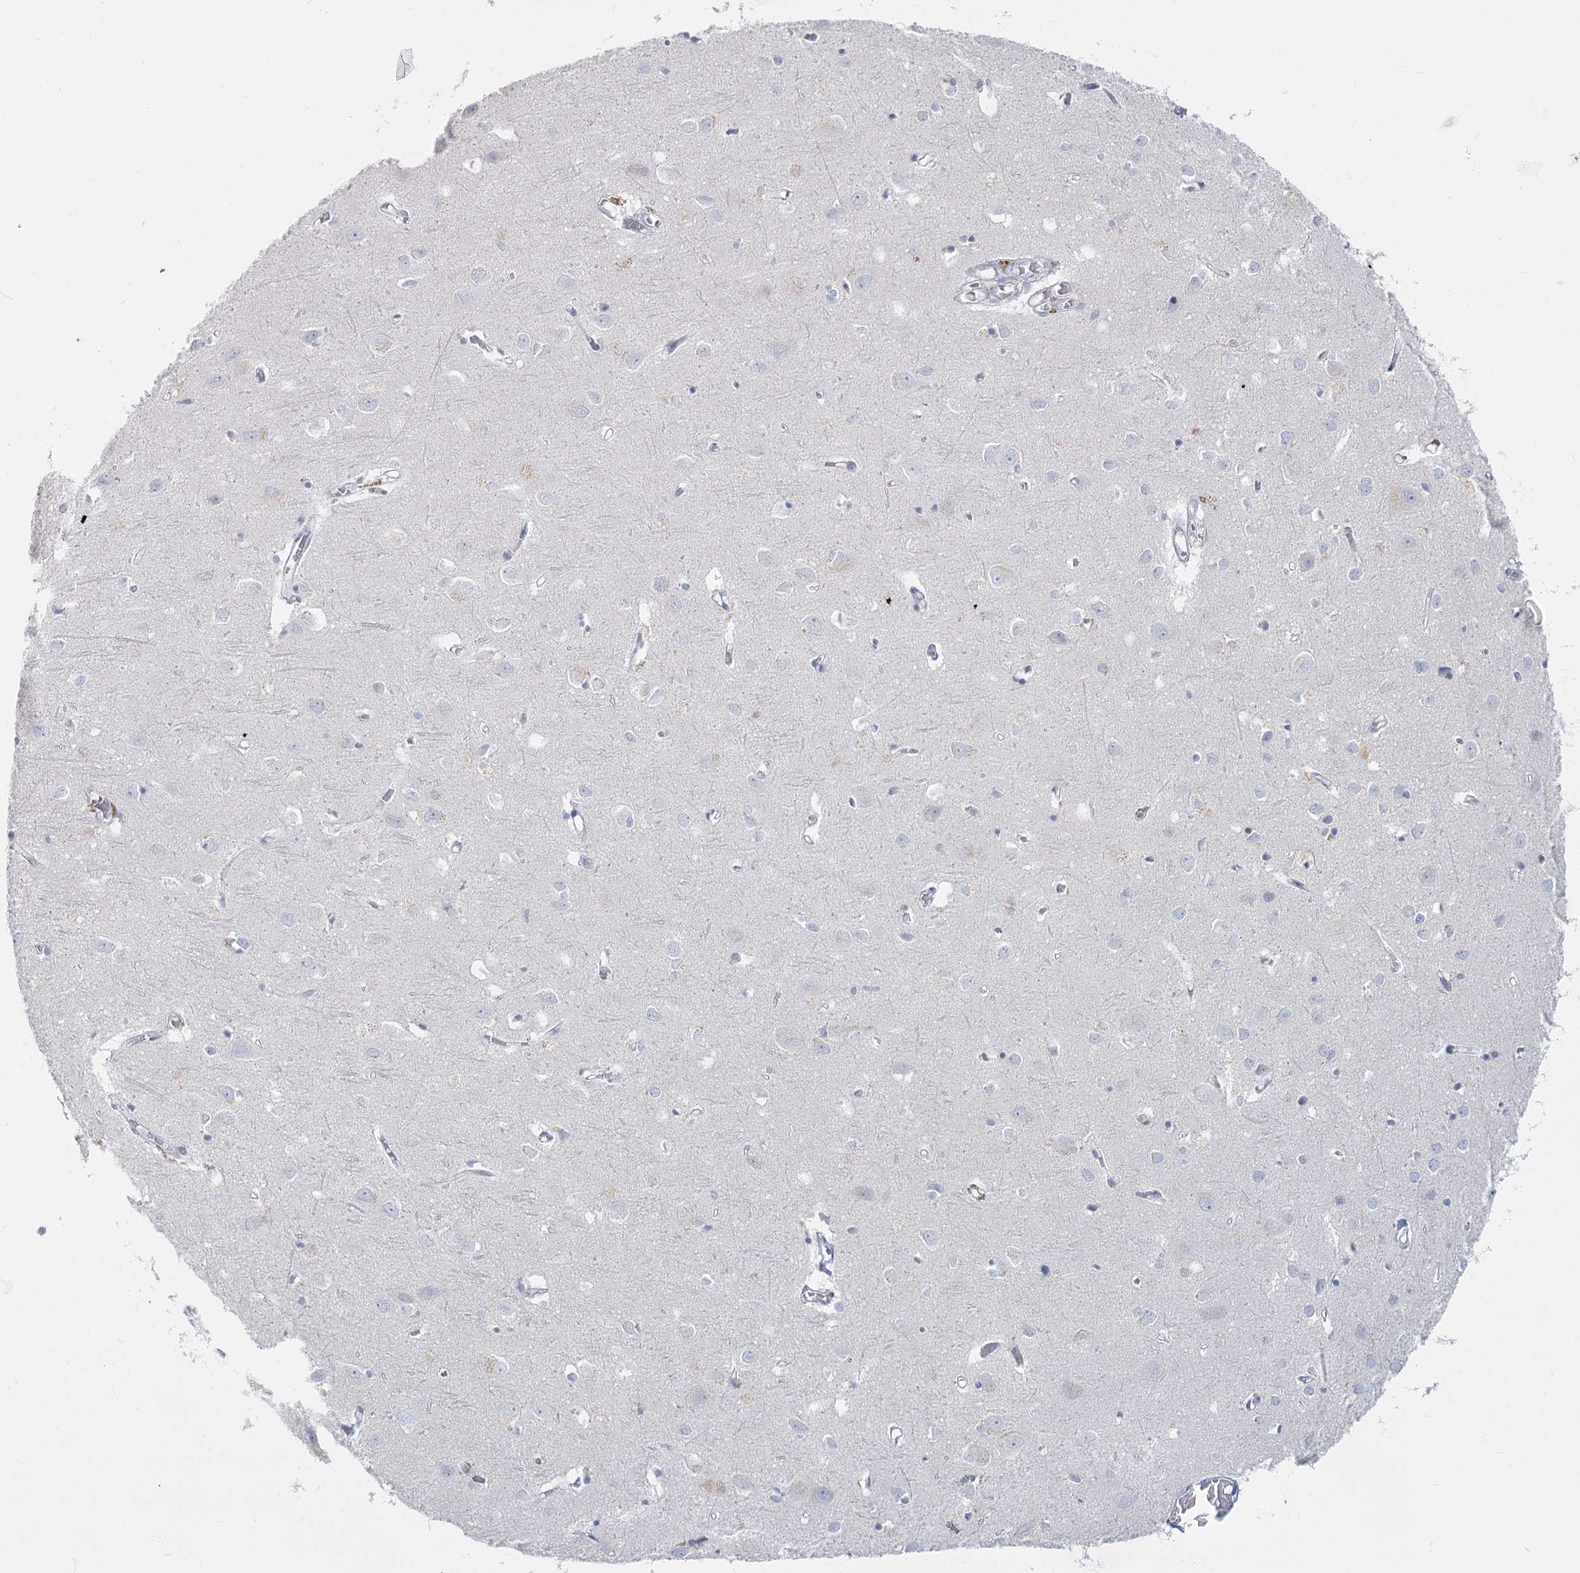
{"staining": {"intensity": "negative", "quantity": "none", "location": "none"}, "tissue": "cerebral cortex", "cell_type": "Endothelial cells", "image_type": "normal", "snomed": [{"axis": "morphology", "description": "Normal tissue, NOS"}, {"axis": "topography", "description": "Cerebral cortex"}], "caption": "Cerebral cortex was stained to show a protein in brown. There is no significant positivity in endothelial cells. (Stains: DAB (3,3'-diaminobenzidine) immunohistochemistry (IHC) with hematoxylin counter stain, Microscopy: brightfield microscopy at high magnification).", "gene": "FAM110C", "patient": {"sex": "female", "age": 64}}